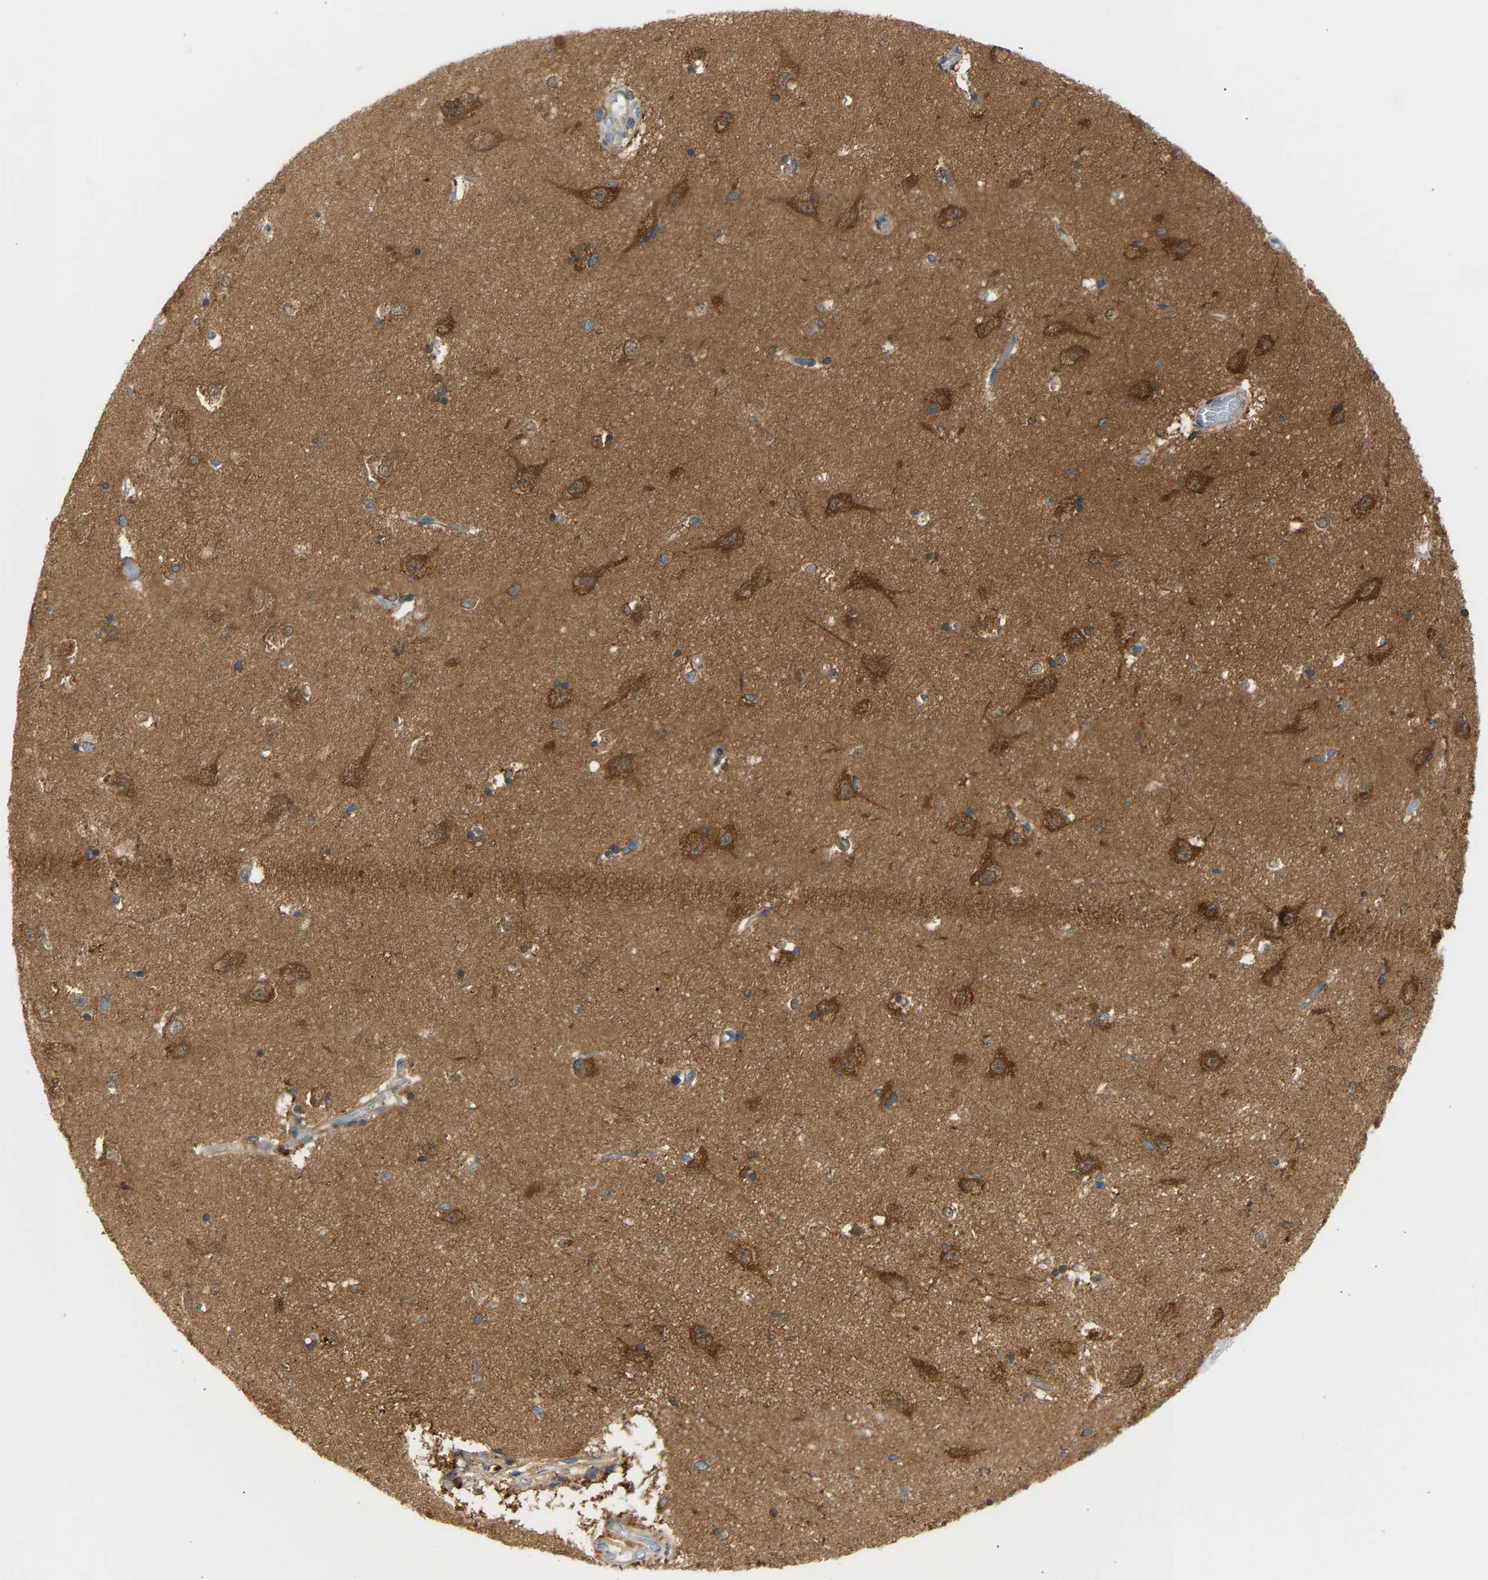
{"staining": {"intensity": "moderate", "quantity": "<25%", "location": "cytoplasmic/membranous"}, "tissue": "hippocampus", "cell_type": "Glial cells", "image_type": "normal", "snomed": [{"axis": "morphology", "description": "Normal tissue, NOS"}, {"axis": "topography", "description": "Hippocampus"}], "caption": "Protein expression analysis of benign human hippocampus reveals moderate cytoplasmic/membranous expression in about <25% of glial cells. The staining was performed using DAB (3,3'-diaminobenzidine) to visualize the protein expression in brown, while the nuclei were stained in blue with hematoxylin (Magnification: 20x).", "gene": "FNBP1", "patient": {"sex": "male", "age": 45}}